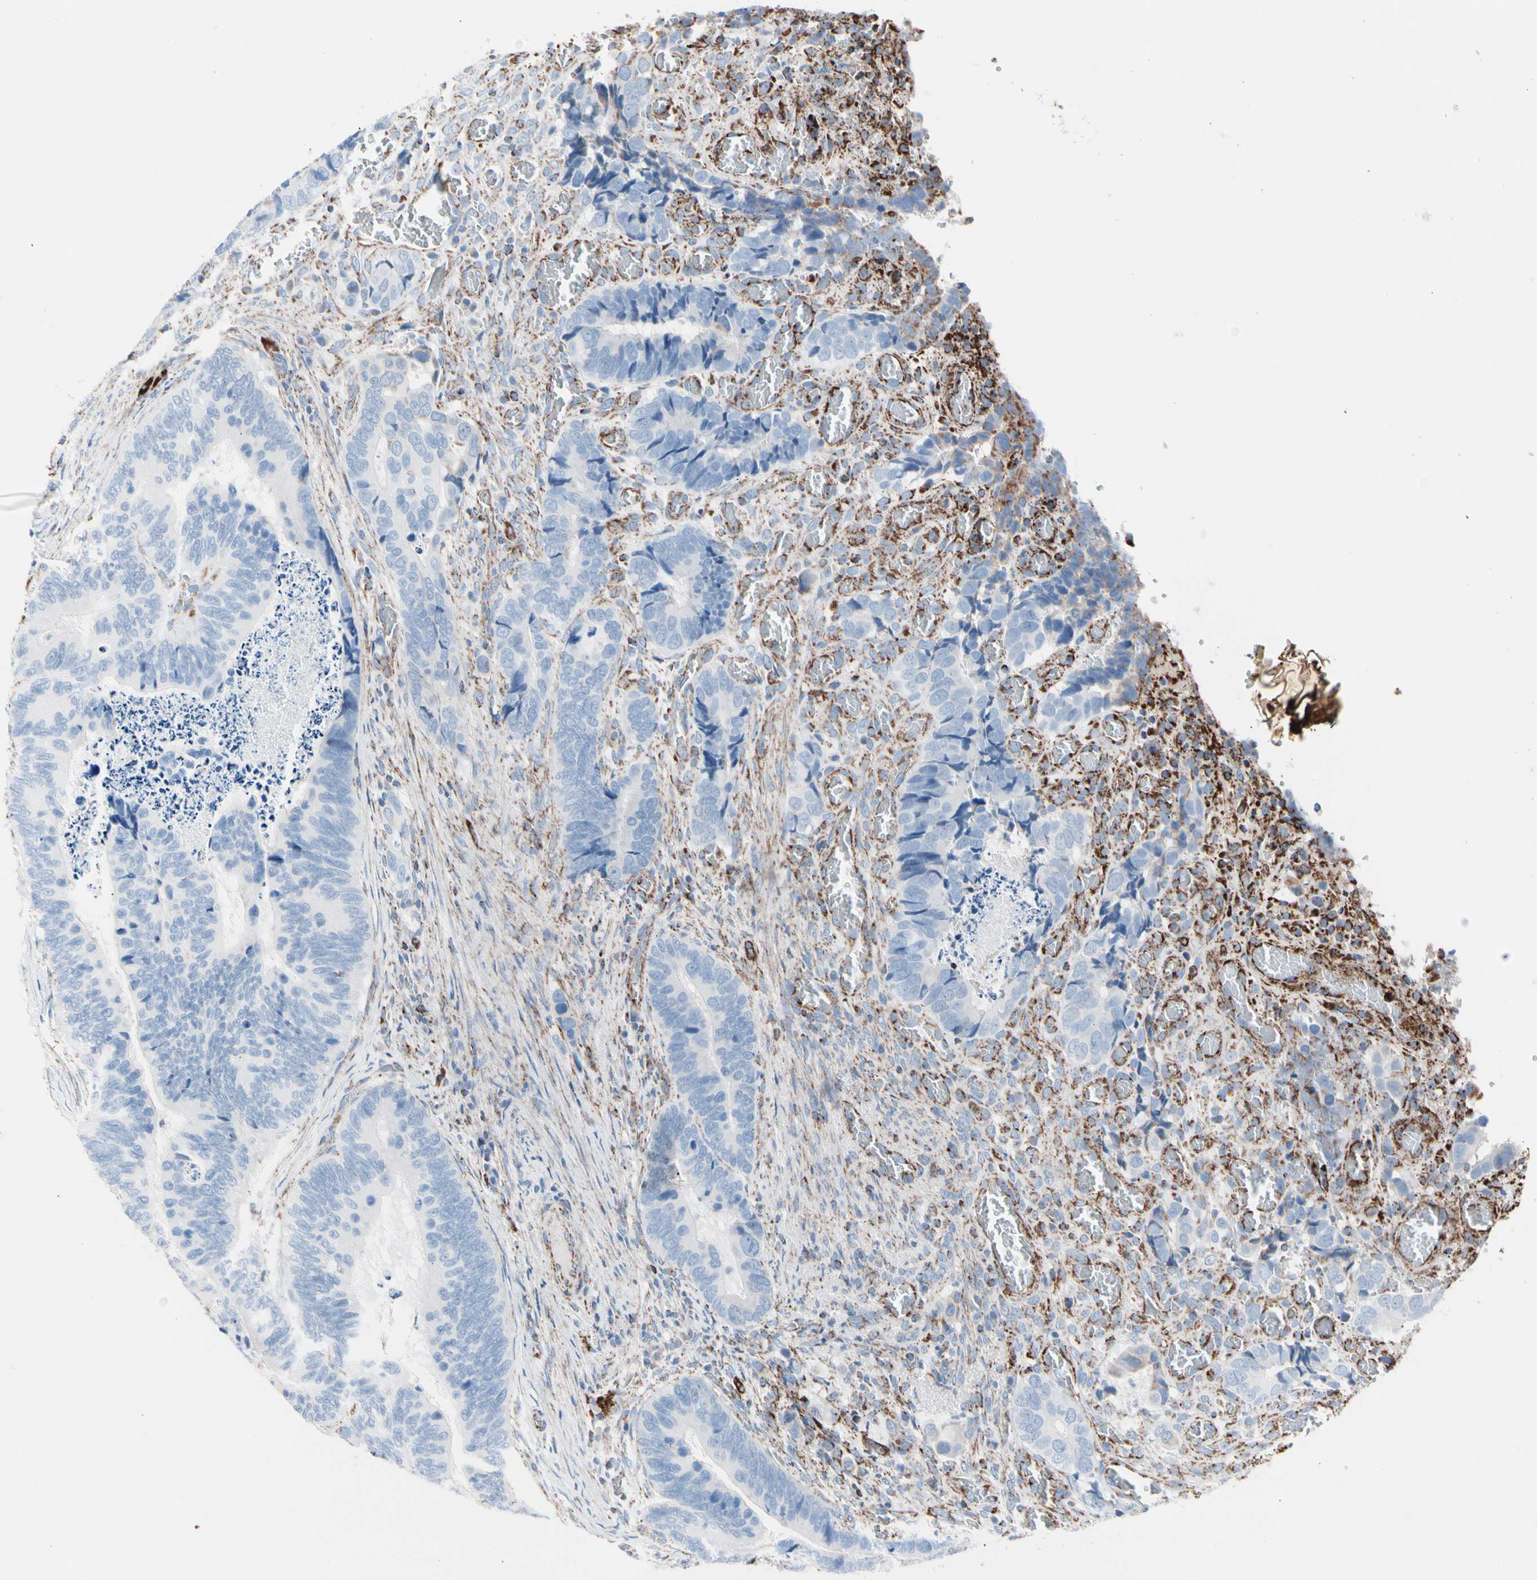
{"staining": {"intensity": "negative", "quantity": "none", "location": "none"}, "tissue": "colorectal cancer", "cell_type": "Tumor cells", "image_type": "cancer", "snomed": [{"axis": "morphology", "description": "Adenocarcinoma, NOS"}, {"axis": "topography", "description": "Colon"}], "caption": "The histopathology image reveals no staining of tumor cells in colorectal cancer. (DAB (3,3'-diaminobenzidine) immunohistochemistry with hematoxylin counter stain).", "gene": "HK1", "patient": {"sex": "male", "age": 72}}